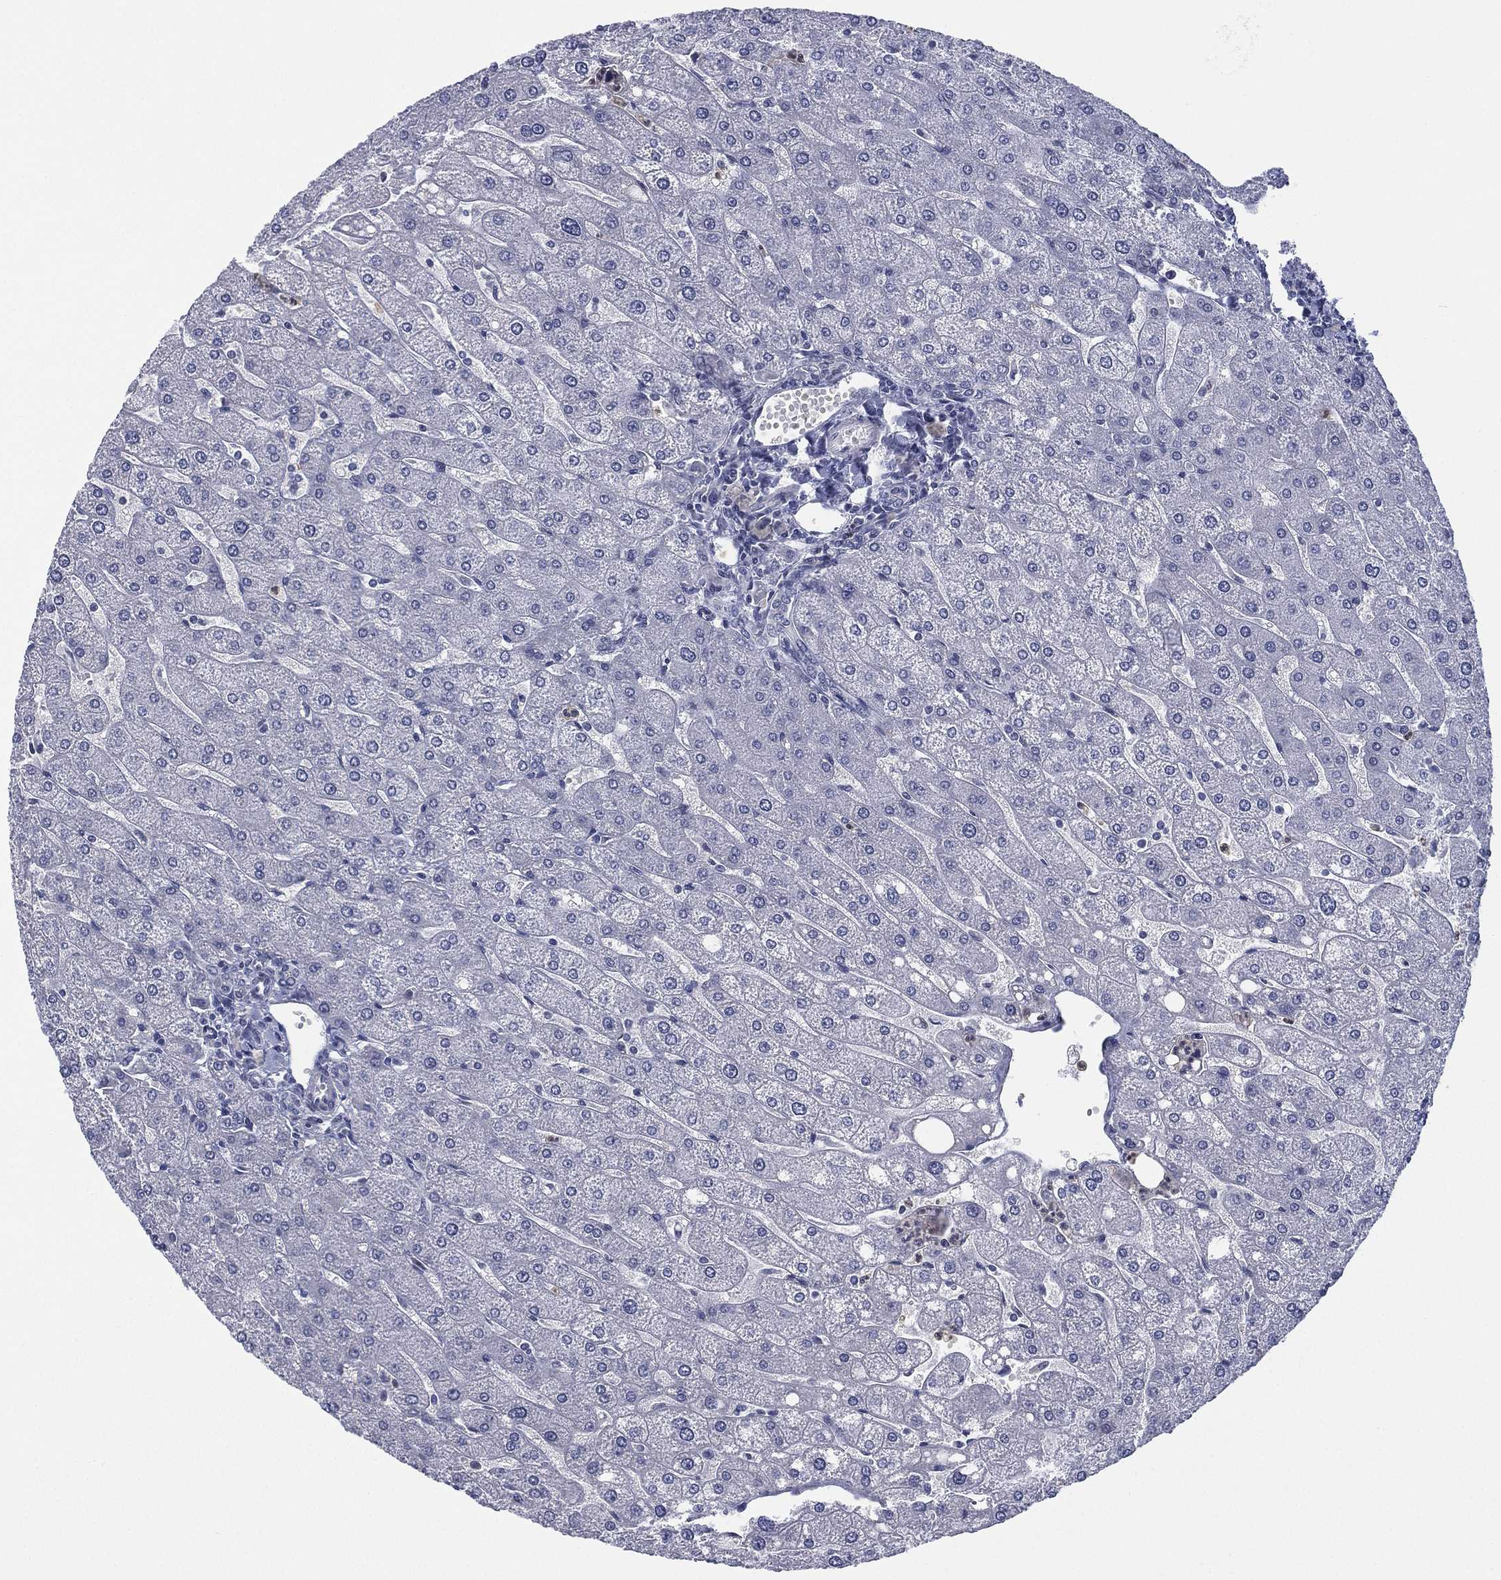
{"staining": {"intensity": "negative", "quantity": "none", "location": "none"}, "tissue": "liver", "cell_type": "Cholangiocytes", "image_type": "normal", "snomed": [{"axis": "morphology", "description": "Normal tissue, NOS"}, {"axis": "topography", "description": "Liver"}], "caption": "This is a histopathology image of immunohistochemistry staining of normal liver, which shows no staining in cholangiocytes. (DAB (3,3'-diaminobenzidine) IHC, high magnification).", "gene": "ZNF711", "patient": {"sex": "male", "age": 67}}